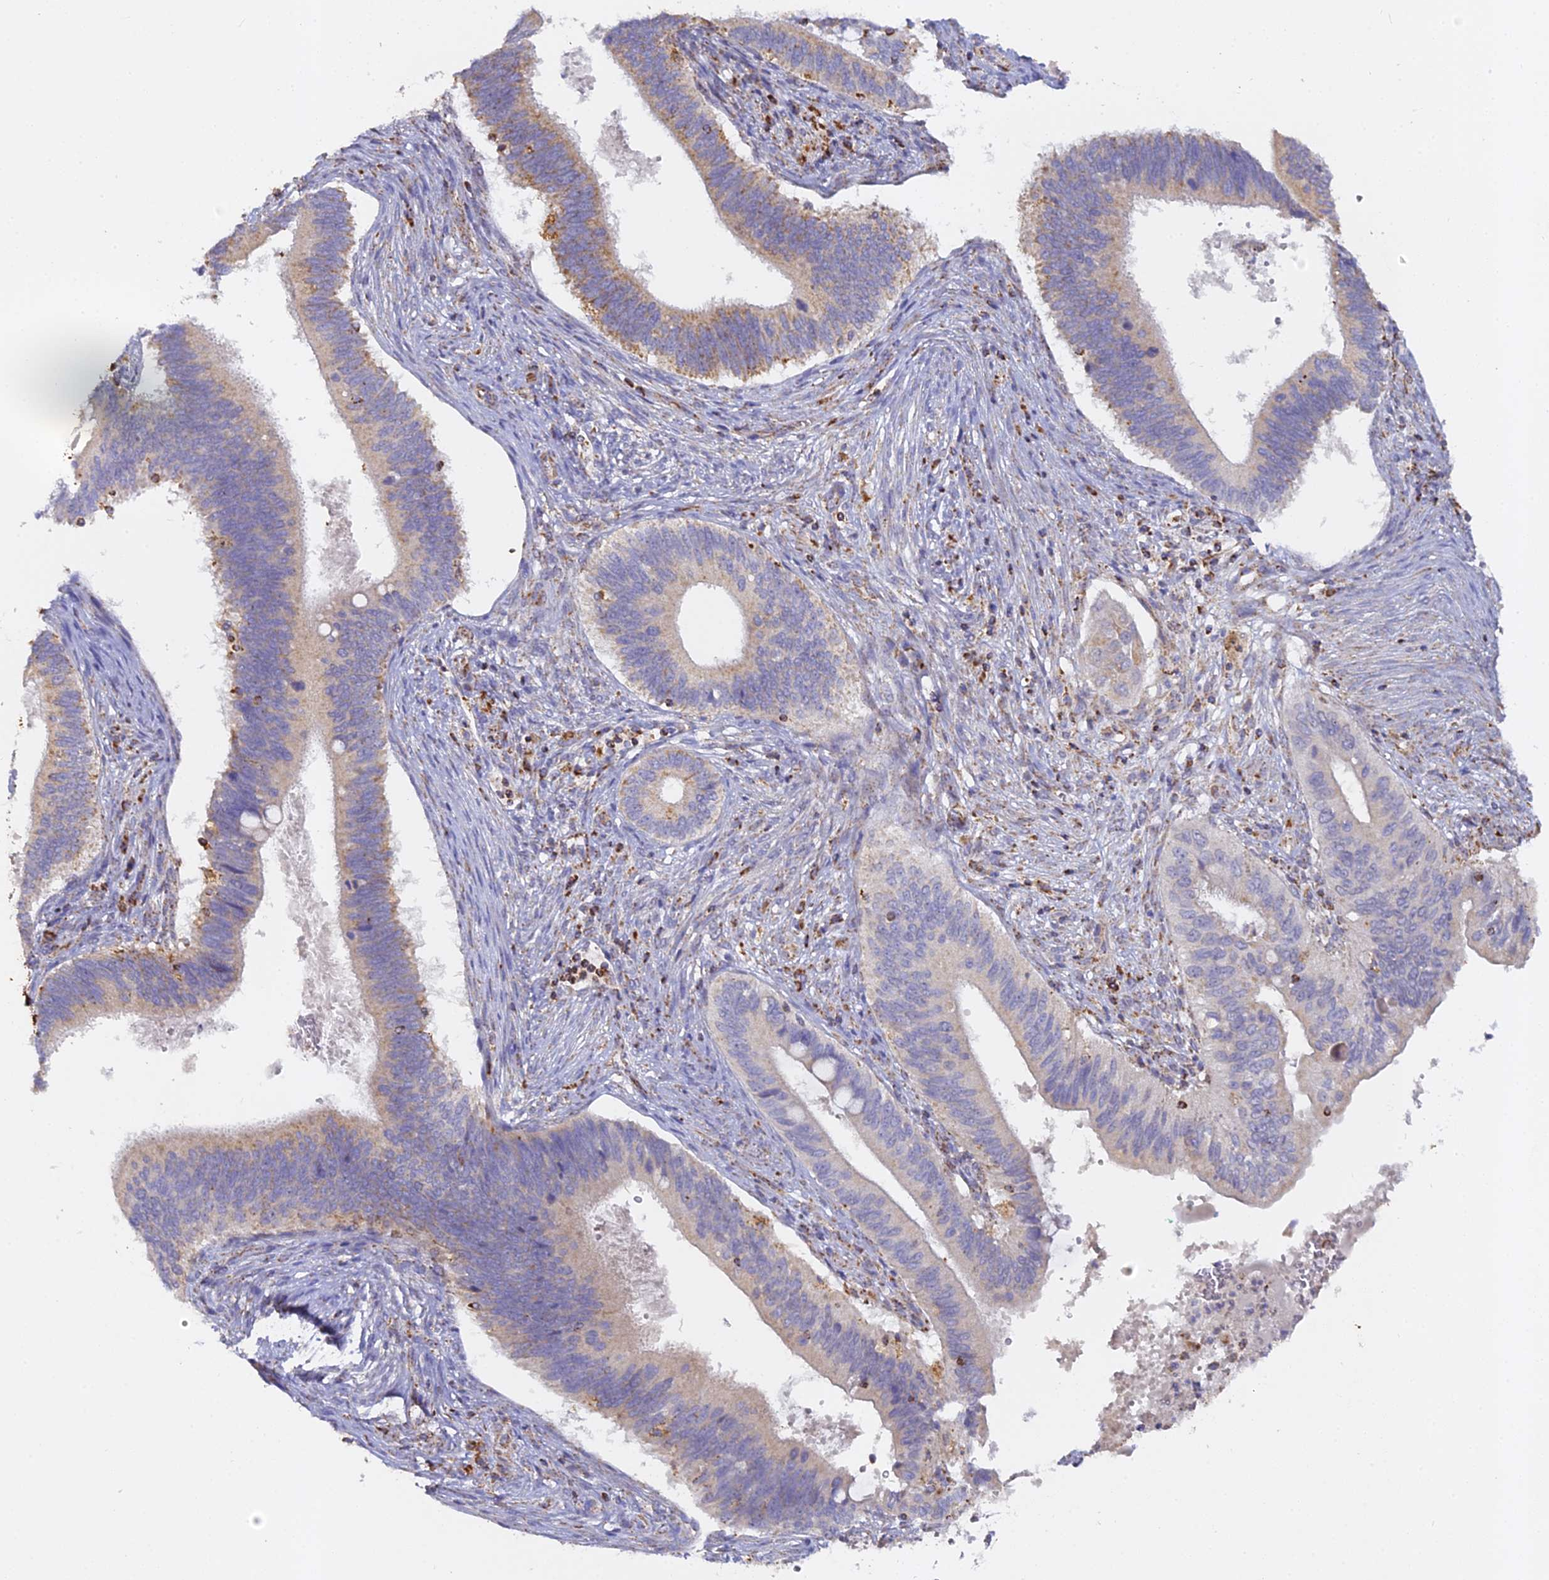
{"staining": {"intensity": "moderate", "quantity": "<25%", "location": "cytoplasmic/membranous"}, "tissue": "cervical cancer", "cell_type": "Tumor cells", "image_type": "cancer", "snomed": [{"axis": "morphology", "description": "Adenocarcinoma, NOS"}, {"axis": "topography", "description": "Cervix"}], "caption": "High-power microscopy captured an immunohistochemistry histopathology image of cervical adenocarcinoma, revealing moderate cytoplasmic/membranous expression in about <25% of tumor cells.", "gene": "DONSON", "patient": {"sex": "female", "age": 42}}